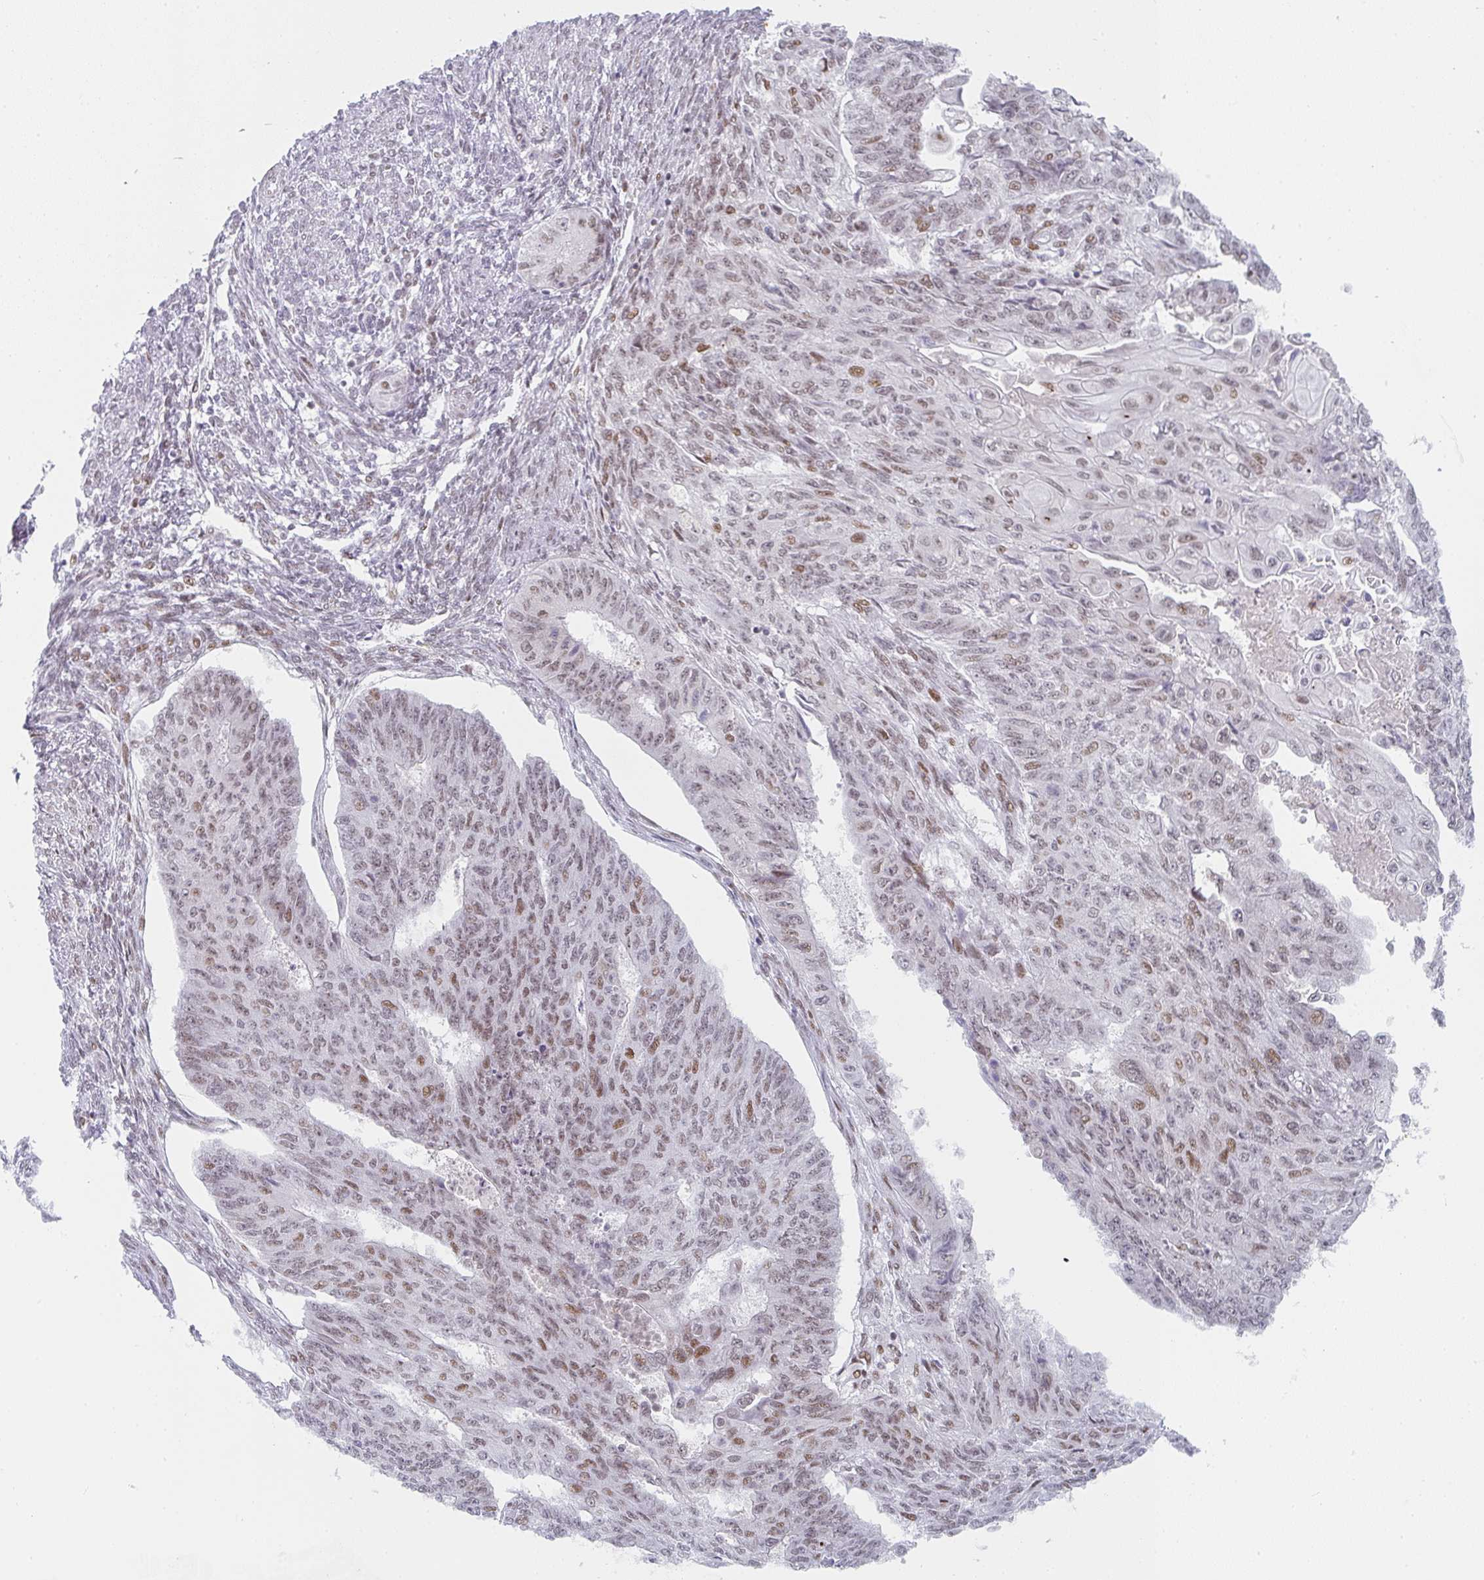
{"staining": {"intensity": "weak", "quantity": "25%-75%", "location": "nuclear"}, "tissue": "endometrial cancer", "cell_type": "Tumor cells", "image_type": "cancer", "snomed": [{"axis": "morphology", "description": "Adenocarcinoma, NOS"}, {"axis": "topography", "description": "Endometrium"}], "caption": "This is an image of immunohistochemistry (IHC) staining of endometrial cancer, which shows weak staining in the nuclear of tumor cells.", "gene": "LIN54", "patient": {"sex": "female", "age": 32}}